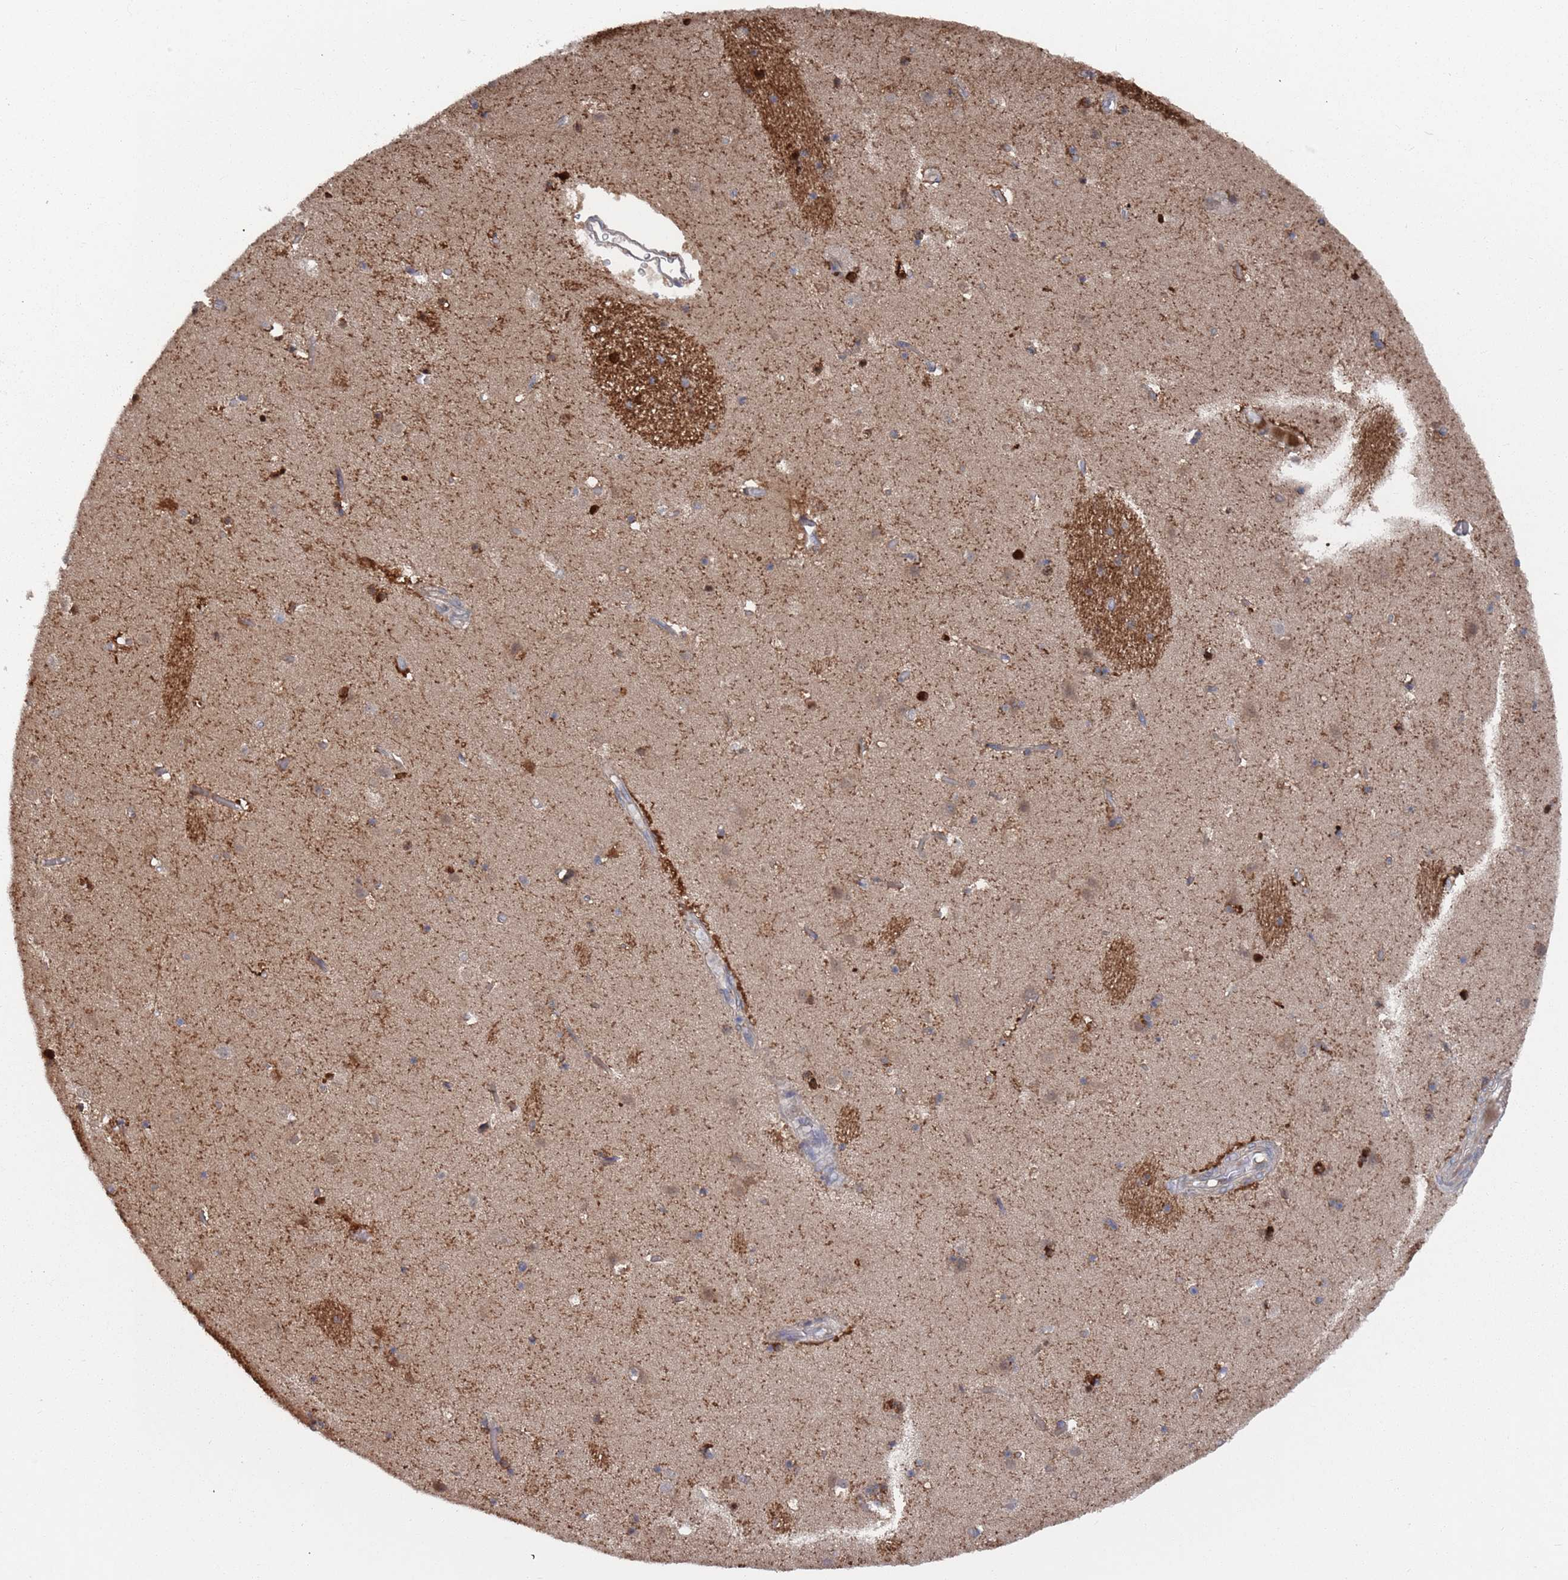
{"staining": {"intensity": "weak", "quantity": "25%-75%", "location": "cytoplasmic/membranous"}, "tissue": "caudate", "cell_type": "Glial cells", "image_type": "normal", "snomed": [{"axis": "morphology", "description": "Normal tissue, NOS"}, {"axis": "topography", "description": "Lateral ventricle wall"}], "caption": "Immunohistochemistry micrograph of normal caudate: human caudate stained using IHC demonstrates low levels of weak protein expression localized specifically in the cytoplasmic/membranous of glial cells, appearing as a cytoplasmic/membranous brown color.", "gene": "DGKD", "patient": {"sex": "female", "age": 52}}